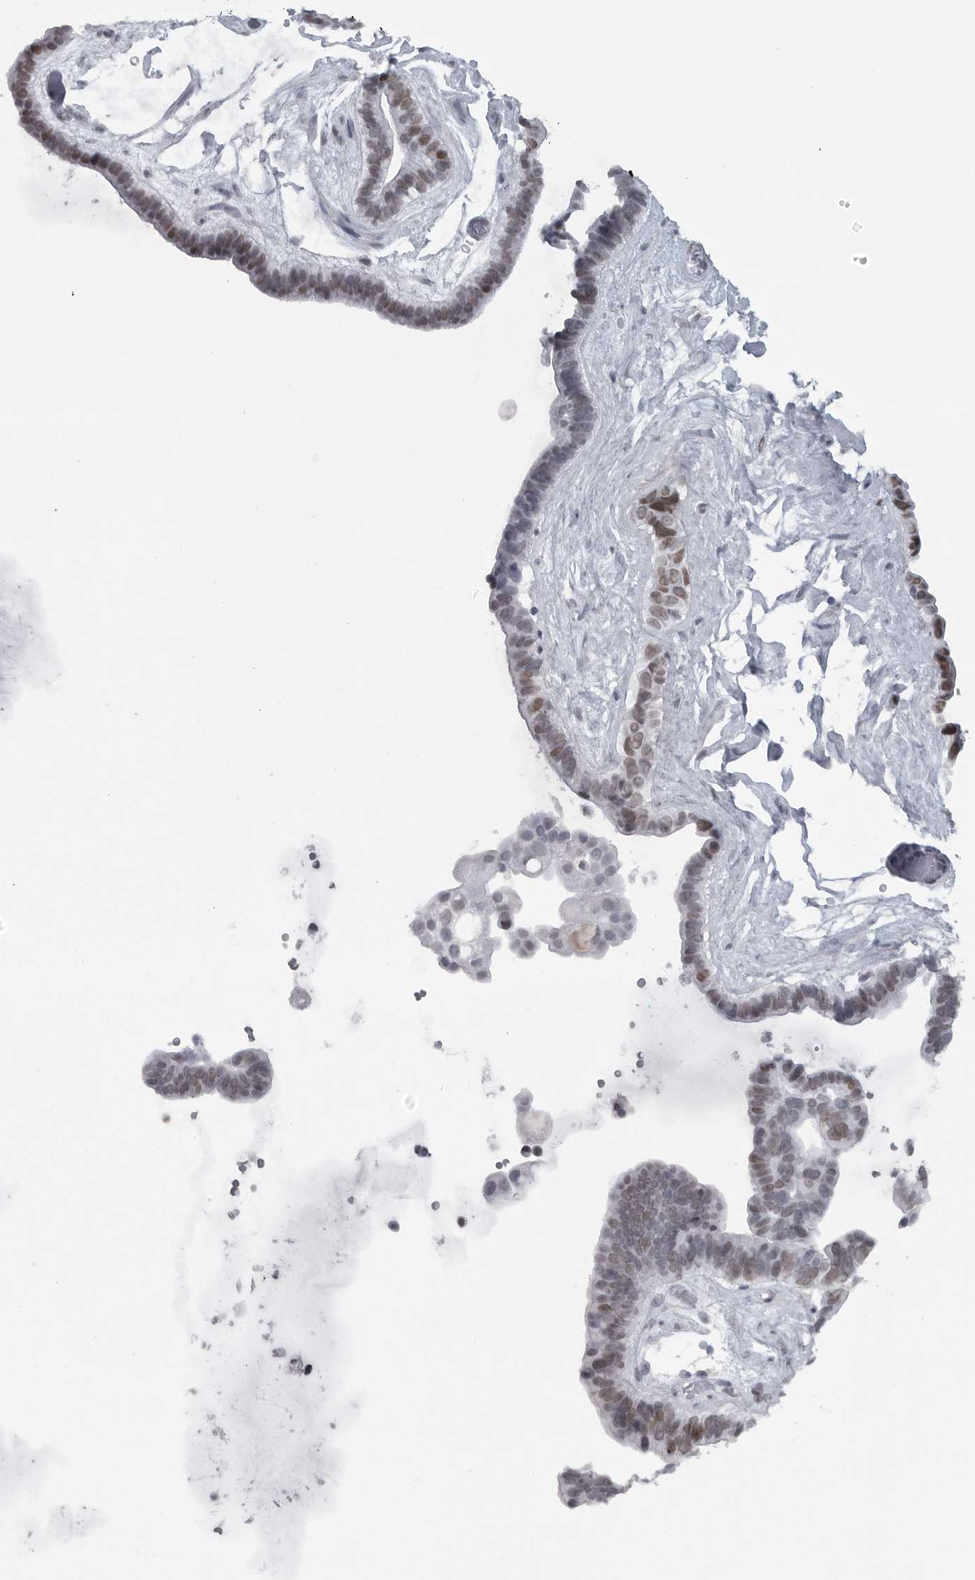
{"staining": {"intensity": "strong", "quantity": "25%-75%", "location": "nuclear"}, "tissue": "ovarian cancer", "cell_type": "Tumor cells", "image_type": "cancer", "snomed": [{"axis": "morphology", "description": "Cystadenocarcinoma, serous, NOS"}, {"axis": "topography", "description": "Ovary"}], "caption": "Immunohistochemistry (IHC) of ovarian cancer (serous cystadenocarcinoma) displays high levels of strong nuclear expression in about 25%-75% of tumor cells.", "gene": "HMGN3", "patient": {"sex": "female", "age": 56}}